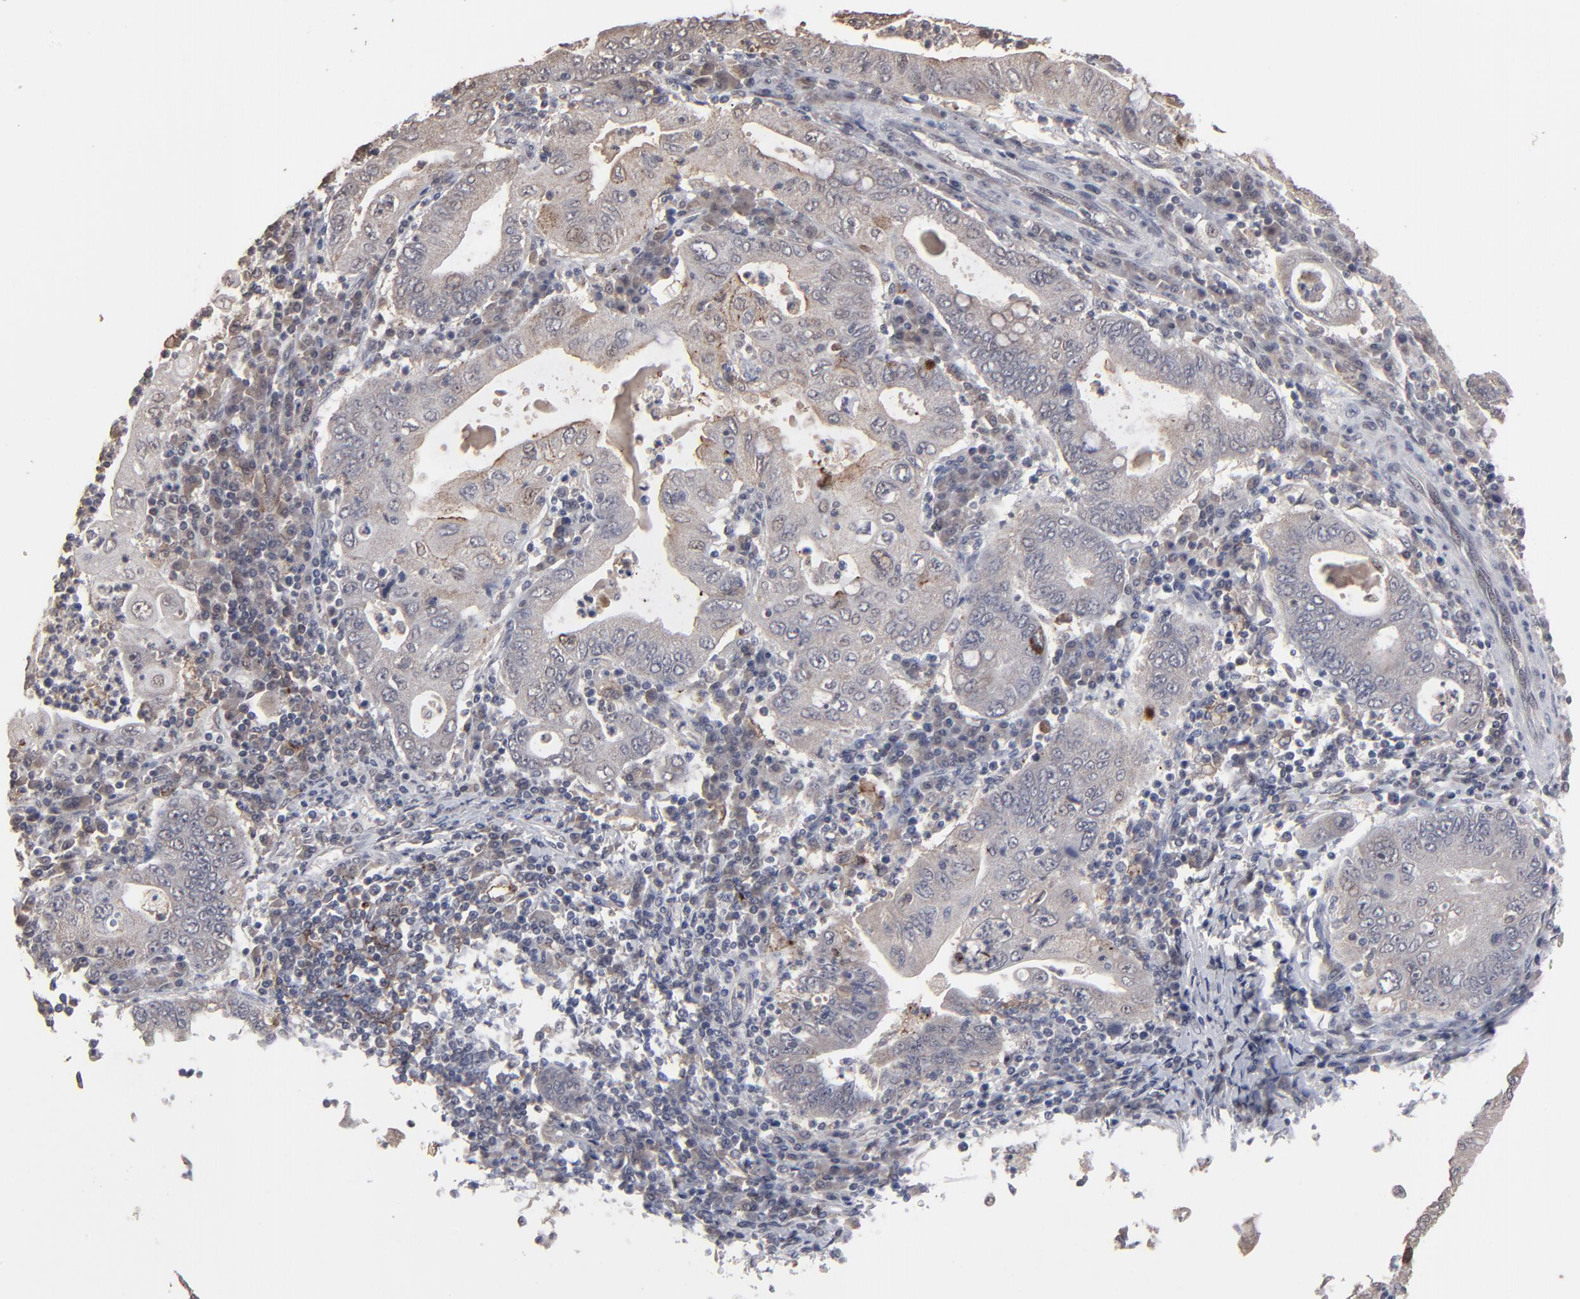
{"staining": {"intensity": "weak", "quantity": "25%-75%", "location": "cytoplasmic/membranous"}, "tissue": "stomach cancer", "cell_type": "Tumor cells", "image_type": "cancer", "snomed": [{"axis": "morphology", "description": "Normal tissue, NOS"}, {"axis": "morphology", "description": "Adenocarcinoma, NOS"}, {"axis": "topography", "description": "Esophagus"}, {"axis": "topography", "description": "Stomach, upper"}, {"axis": "topography", "description": "Peripheral nerve tissue"}], "caption": "Tumor cells demonstrate weak cytoplasmic/membranous expression in about 25%-75% of cells in stomach adenocarcinoma. (IHC, brightfield microscopy, high magnification).", "gene": "SLC22A17", "patient": {"sex": "male", "age": 62}}